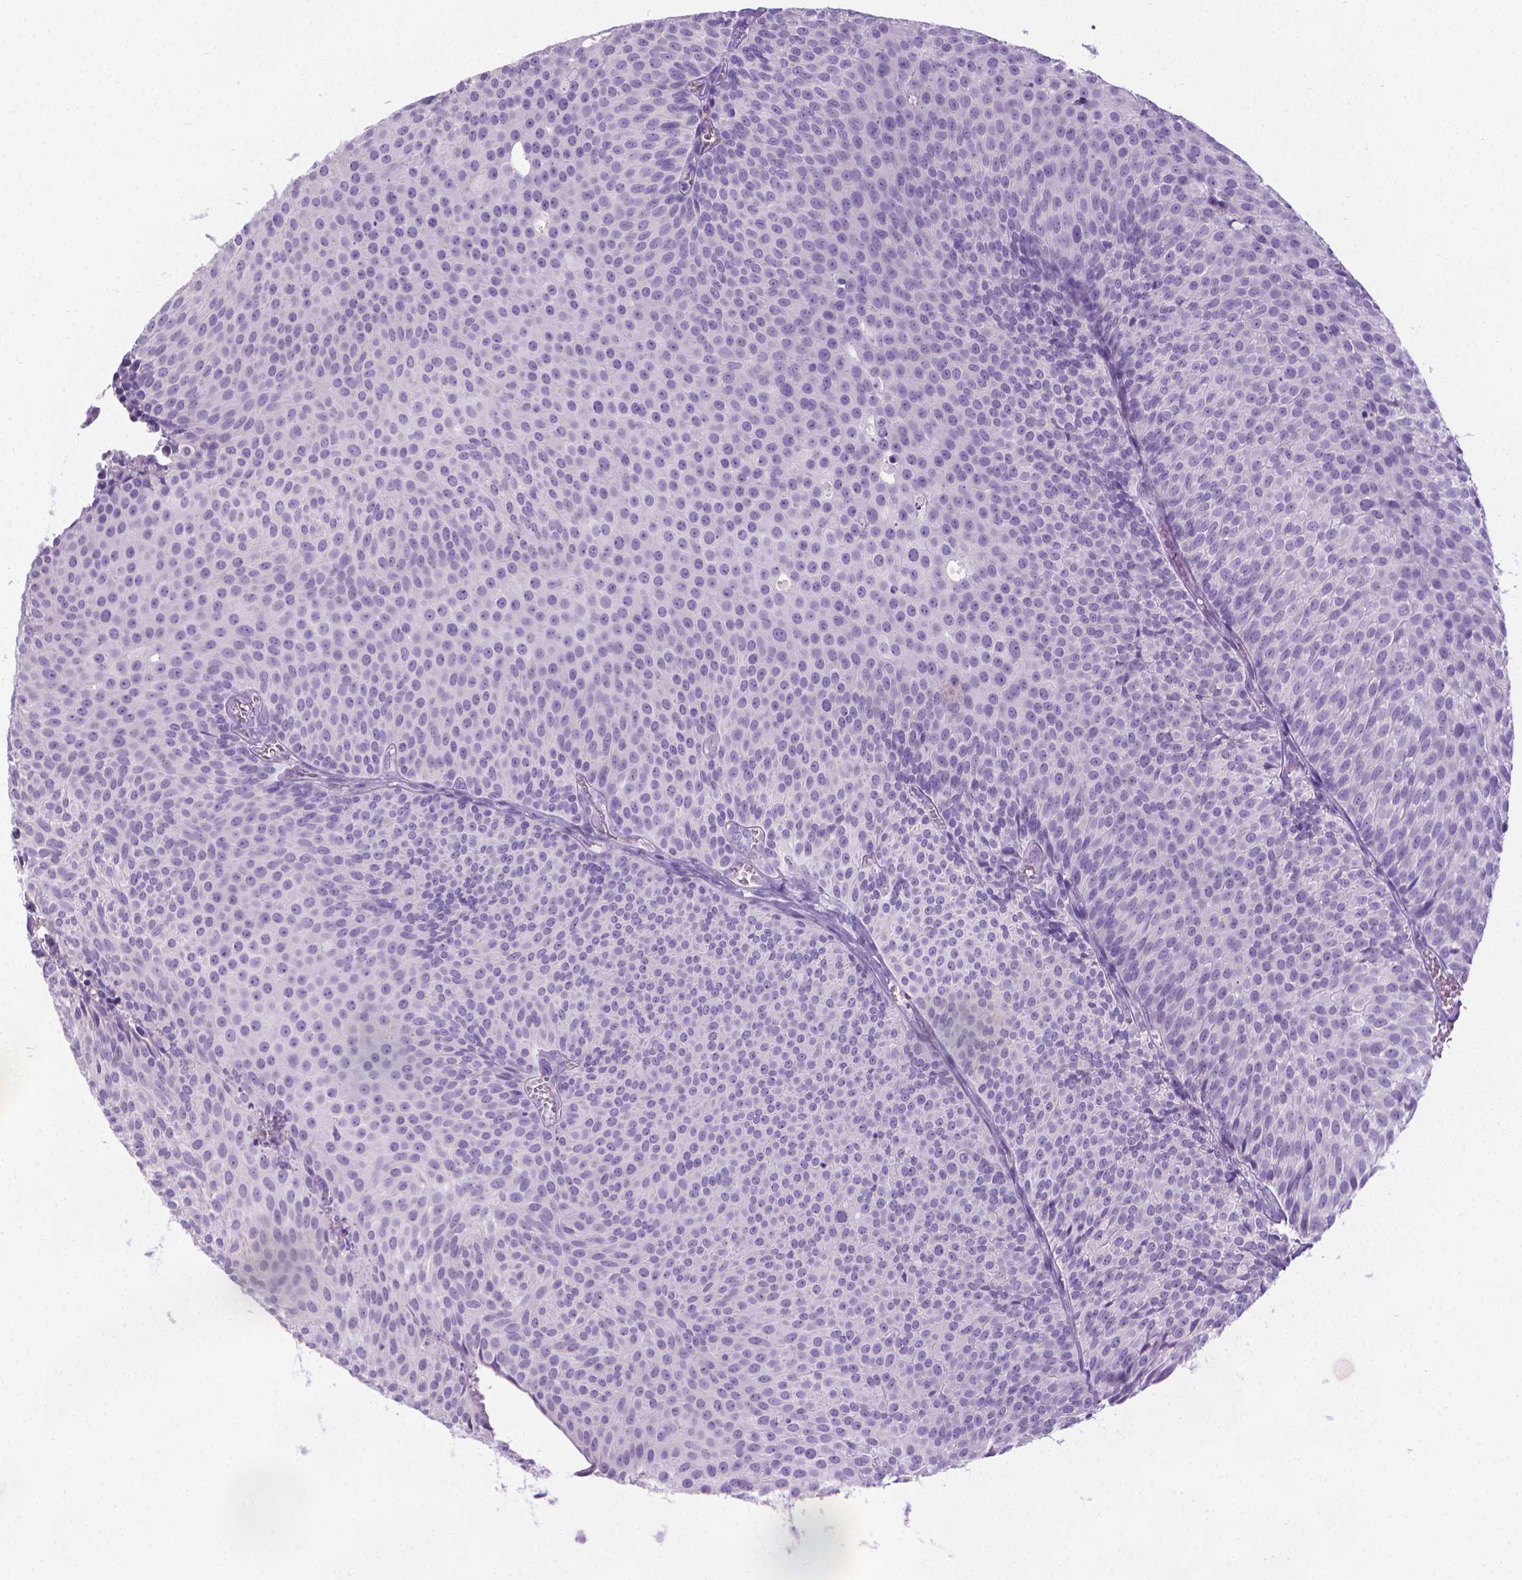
{"staining": {"intensity": "negative", "quantity": "none", "location": "none"}, "tissue": "urothelial cancer", "cell_type": "Tumor cells", "image_type": "cancer", "snomed": [{"axis": "morphology", "description": "Urothelial carcinoma, Low grade"}, {"axis": "topography", "description": "Urinary bladder"}], "caption": "An image of urothelial cancer stained for a protein exhibits no brown staining in tumor cells.", "gene": "SPAG6", "patient": {"sex": "male", "age": 63}}